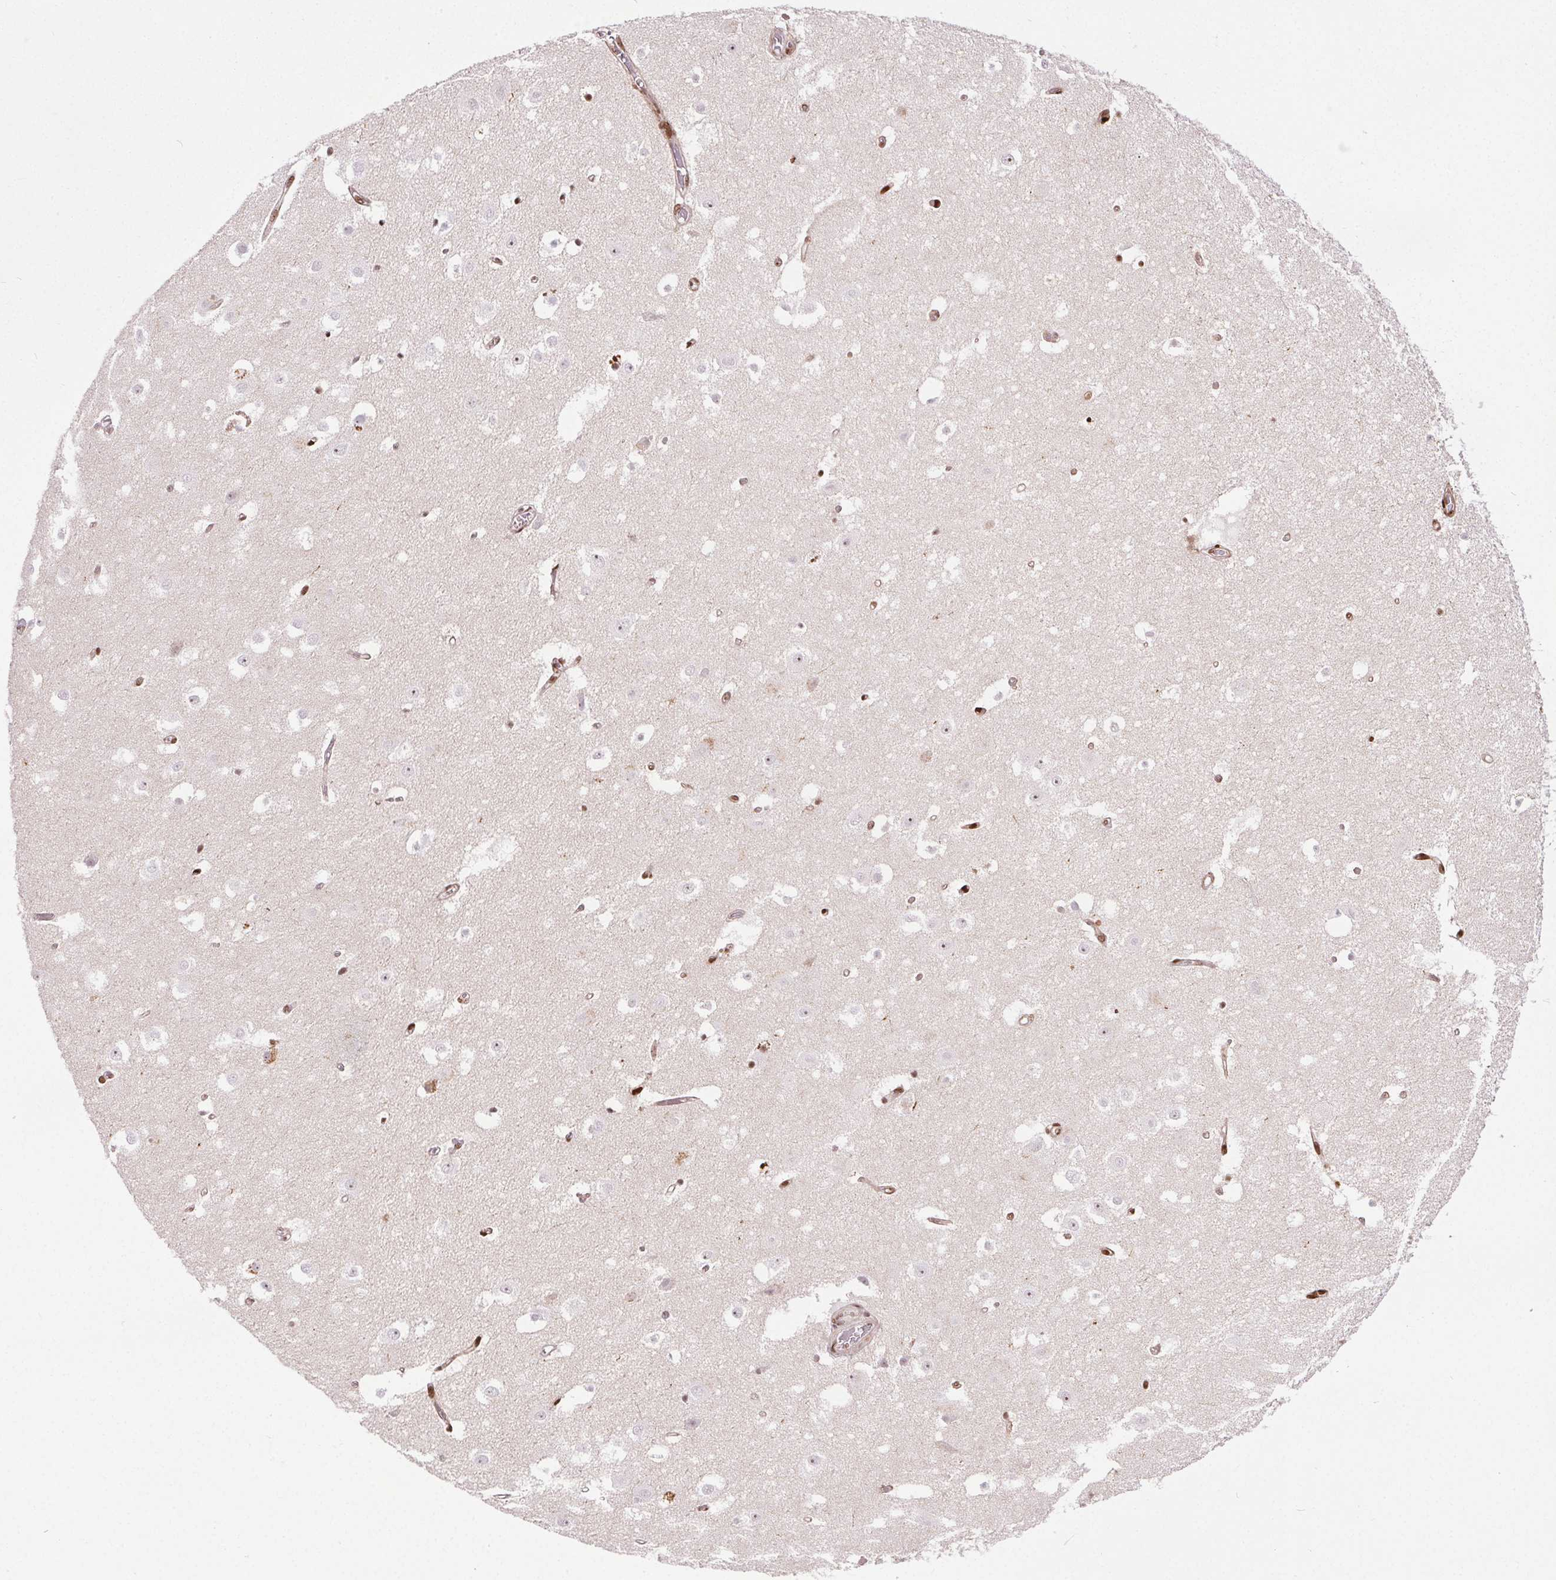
{"staining": {"intensity": "negative", "quantity": "none", "location": "none"}, "tissue": "hippocampus", "cell_type": "Glial cells", "image_type": "normal", "snomed": [{"axis": "morphology", "description": "Normal tissue, NOS"}, {"axis": "topography", "description": "Hippocampus"}], "caption": "There is no significant positivity in glial cells of hippocampus.", "gene": "GP6", "patient": {"sex": "female", "age": 52}}